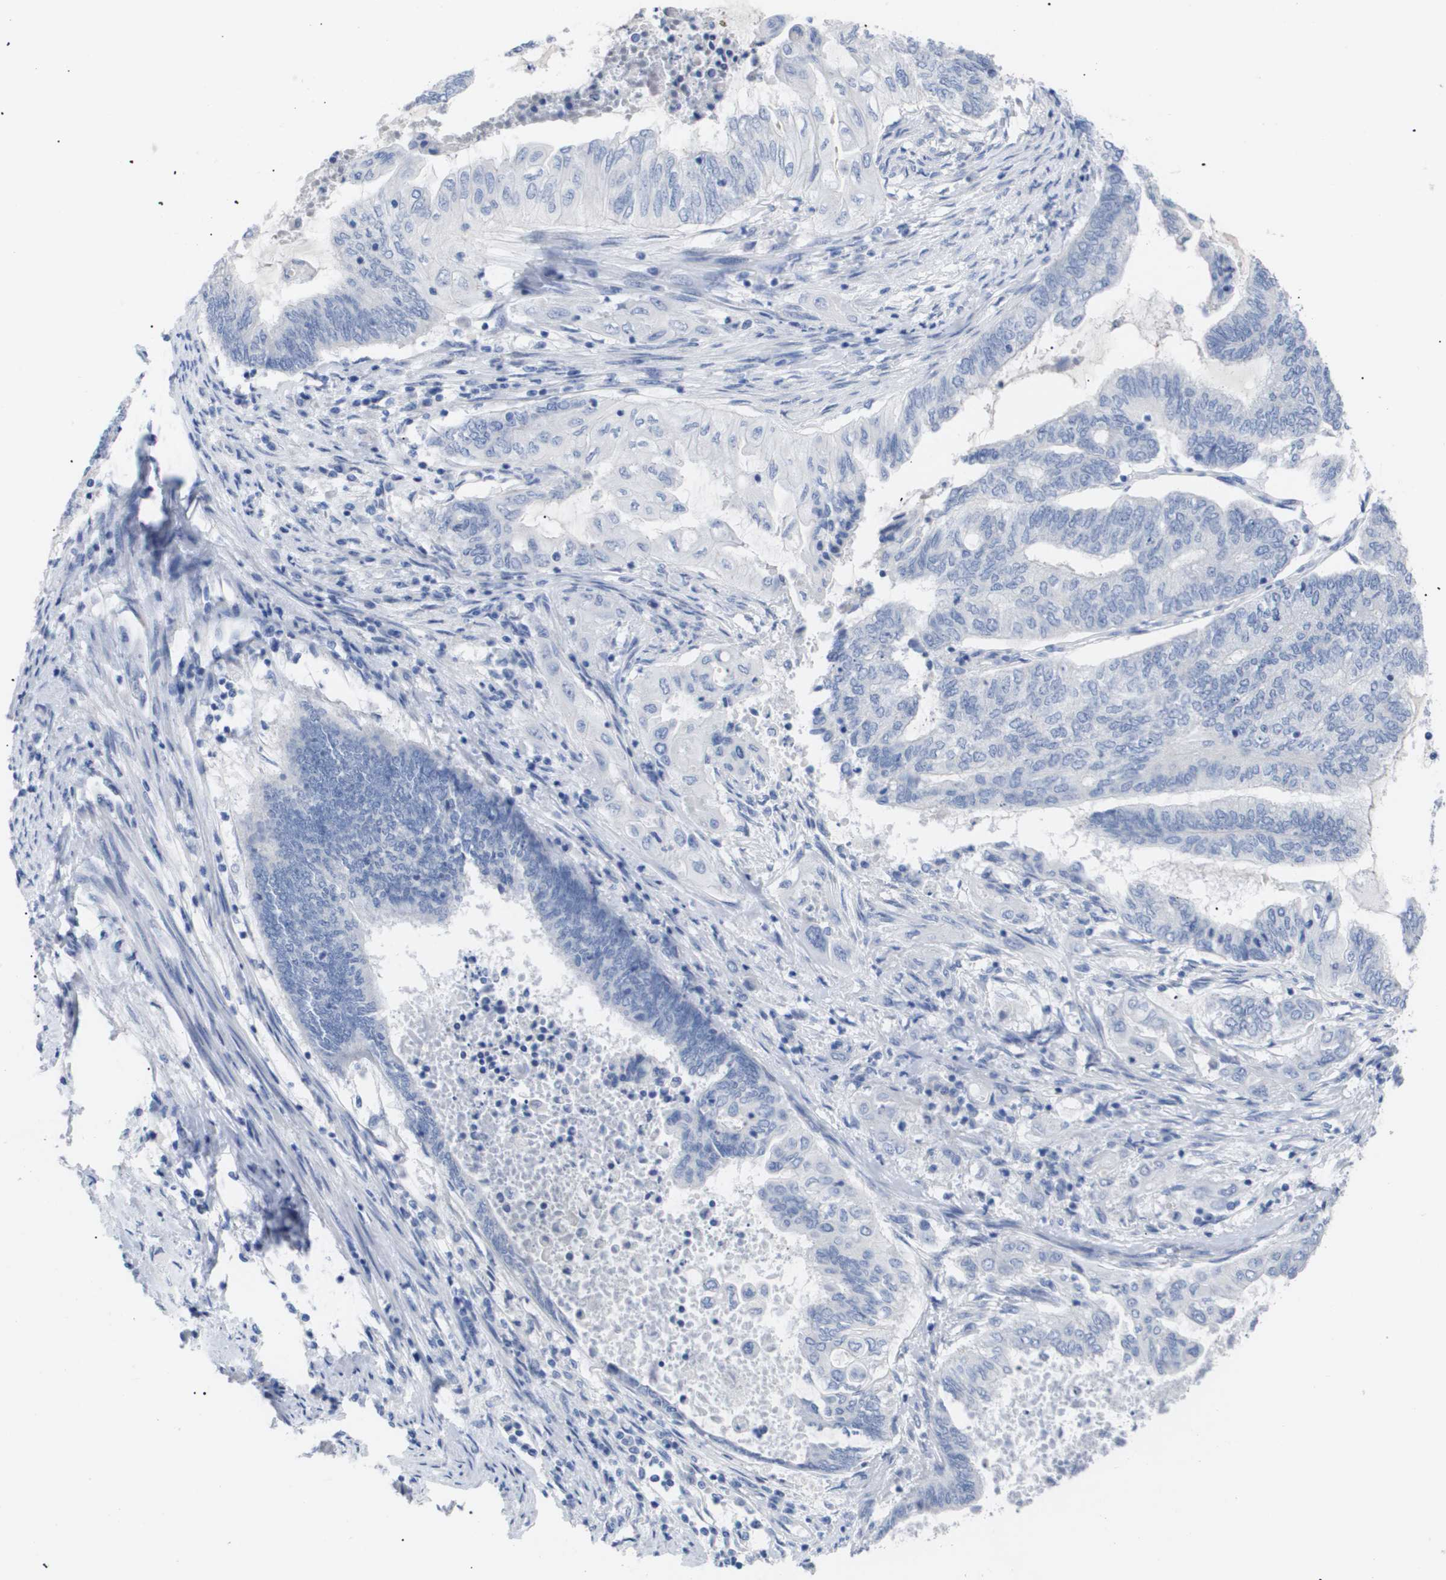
{"staining": {"intensity": "negative", "quantity": "none", "location": "none"}, "tissue": "endometrial cancer", "cell_type": "Tumor cells", "image_type": "cancer", "snomed": [{"axis": "morphology", "description": "Adenocarcinoma, NOS"}, {"axis": "topography", "description": "Uterus"}, {"axis": "topography", "description": "Endometrium"}], "caption": "Immunohistochemical staining of endometrial adenocarcinoma exhibits no significant expression in tumor cells. Nuclei are stained in blue.", "gene": "CAV3", "patient": {"sex": "female", "age": 70}}